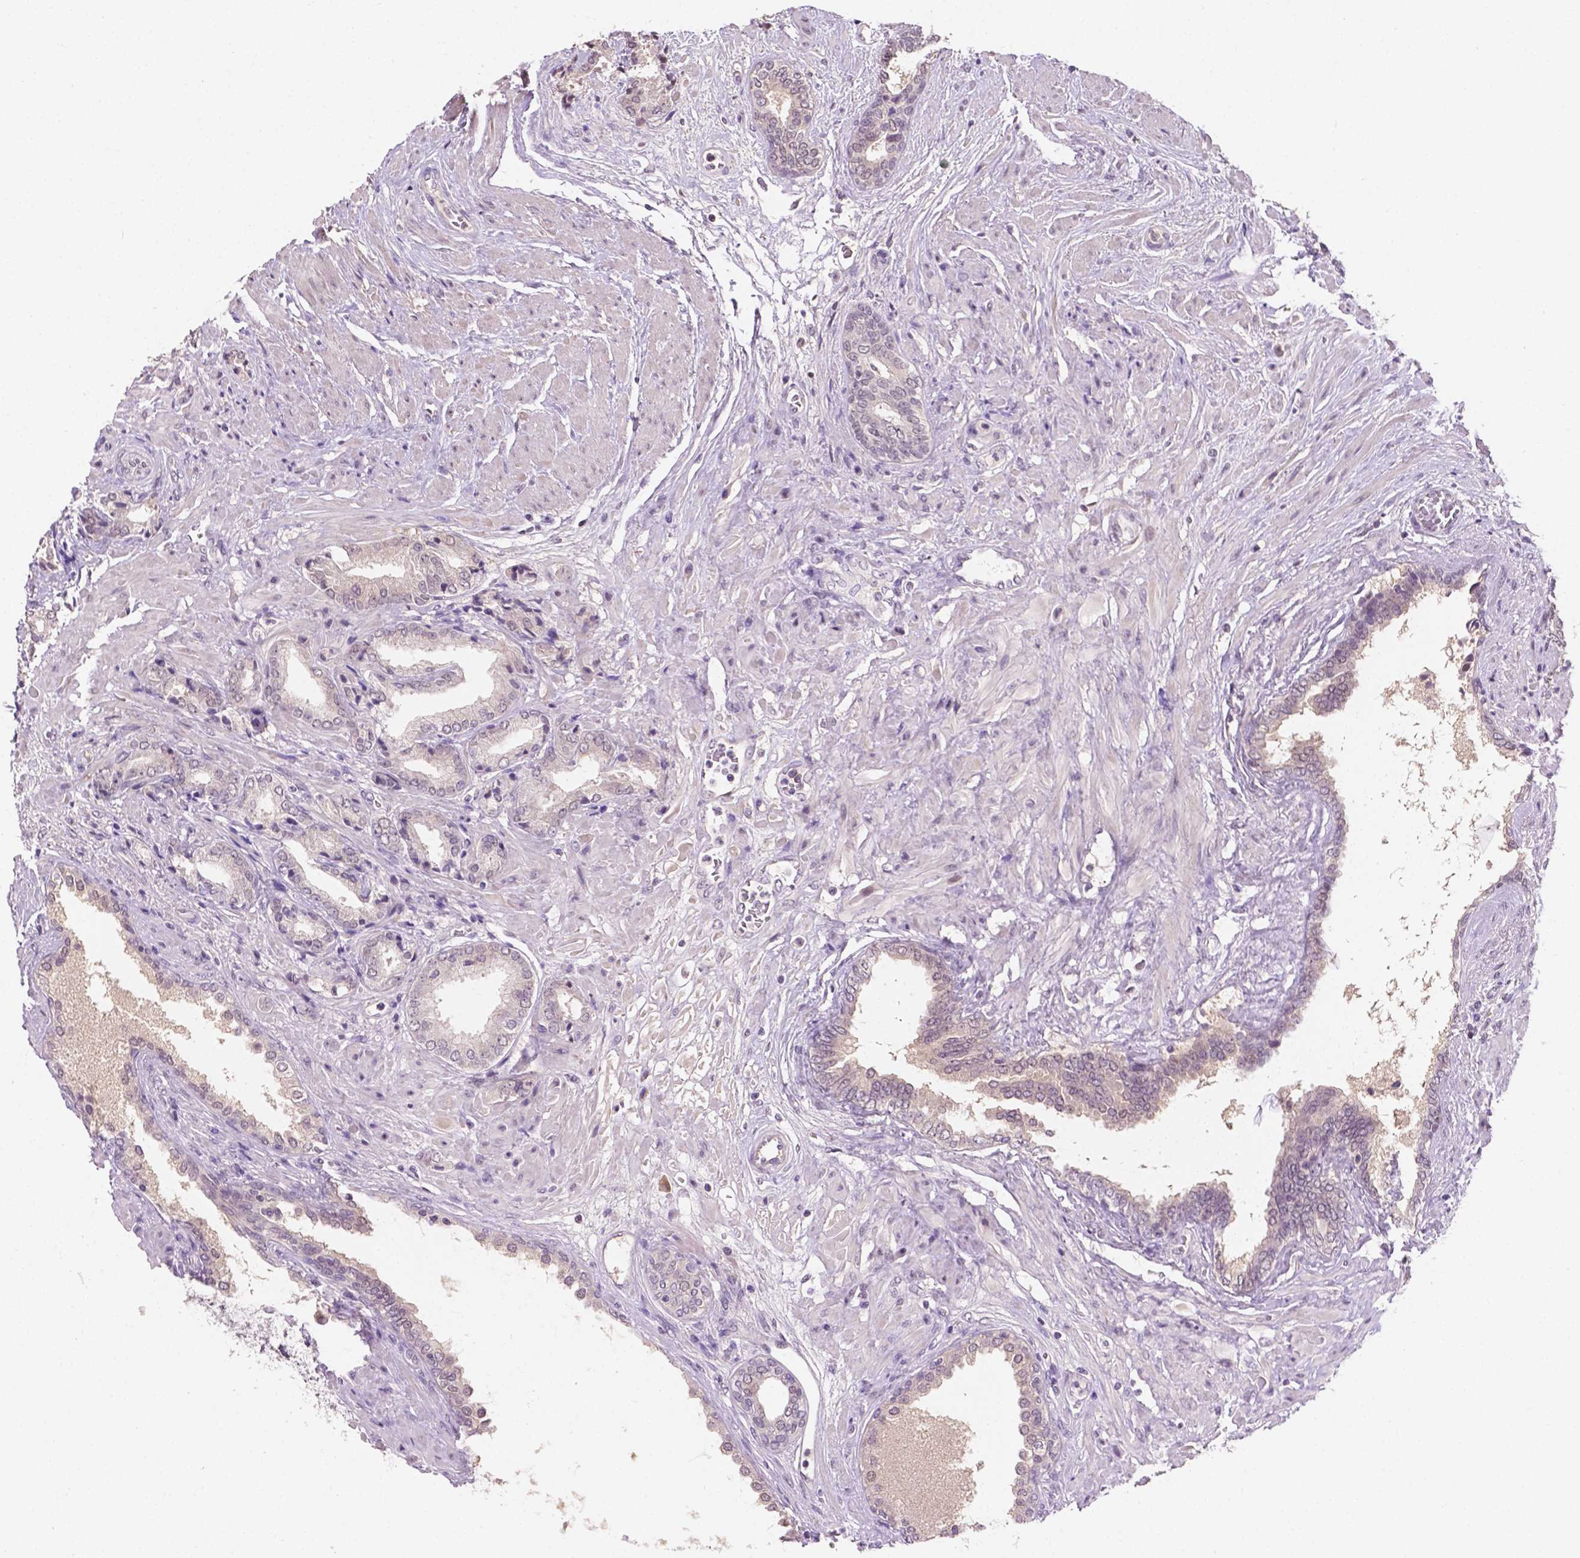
{"staining": {"intensity": "negative", "quantity": "none", "location": "none"}, "tissue": "prostate cancer", "cell_type": "Tumor cells", "image_type": "cancer", "snomed": [{"axis": "morphology", "description": "Adenocarcinoma, High grade"}, {"axis": "topography", "description": "Prostate"}], "caption": "A micrograph of prostate cancer (high-grade adenocarcinoma) stained for a protein shows no brown staining in tumor cells.", "gene": "MROH6", "patient": {"sex": "male", "age": 56}}